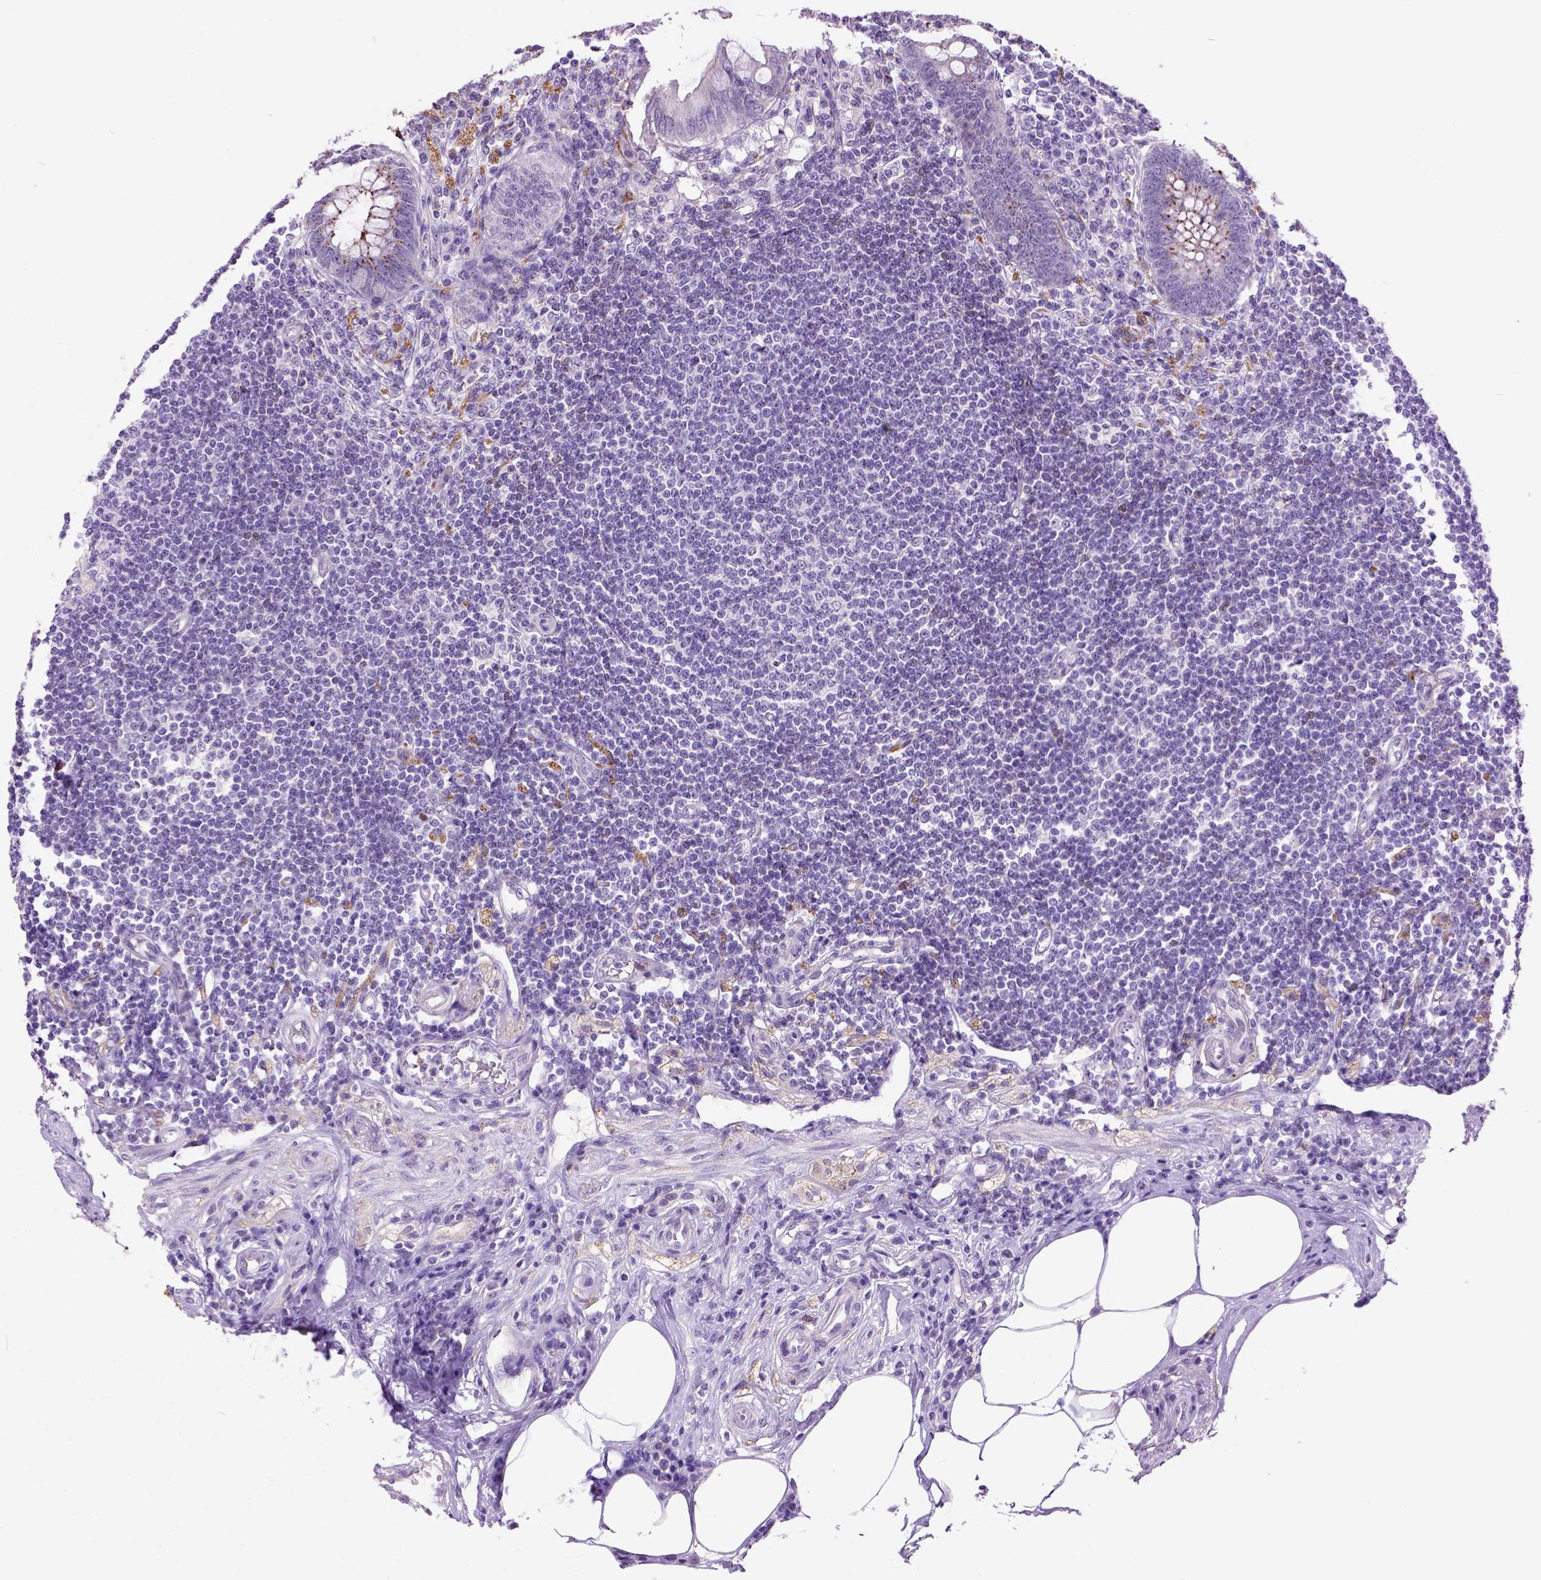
{"staining": {"intensity": "strong", "quantity": "<25%", "location": "cytoplasmic/membranous,nuclear"}, "tissue": "appendix", "cell_type": "Glandular cells", "image_type": "normal", "snomed": [{"axis": "morphology", "description": "Normal tissue, NOS"}, {"axis": "topography", "description": "Appendix"}], "caption": "A micrograph of human appendix stained for a protein demonstrates strong cytoplasmic/membranous,nuclear brown staining in glandular cells. The protein is stained brown, and the nuclei are stained in blue (DAB (3,3'-diaminobenzidine) IHC with brightfield microscopy, high magnification).", "gene": "MAPT", "patient": {"sex": "female", "age": 57}}